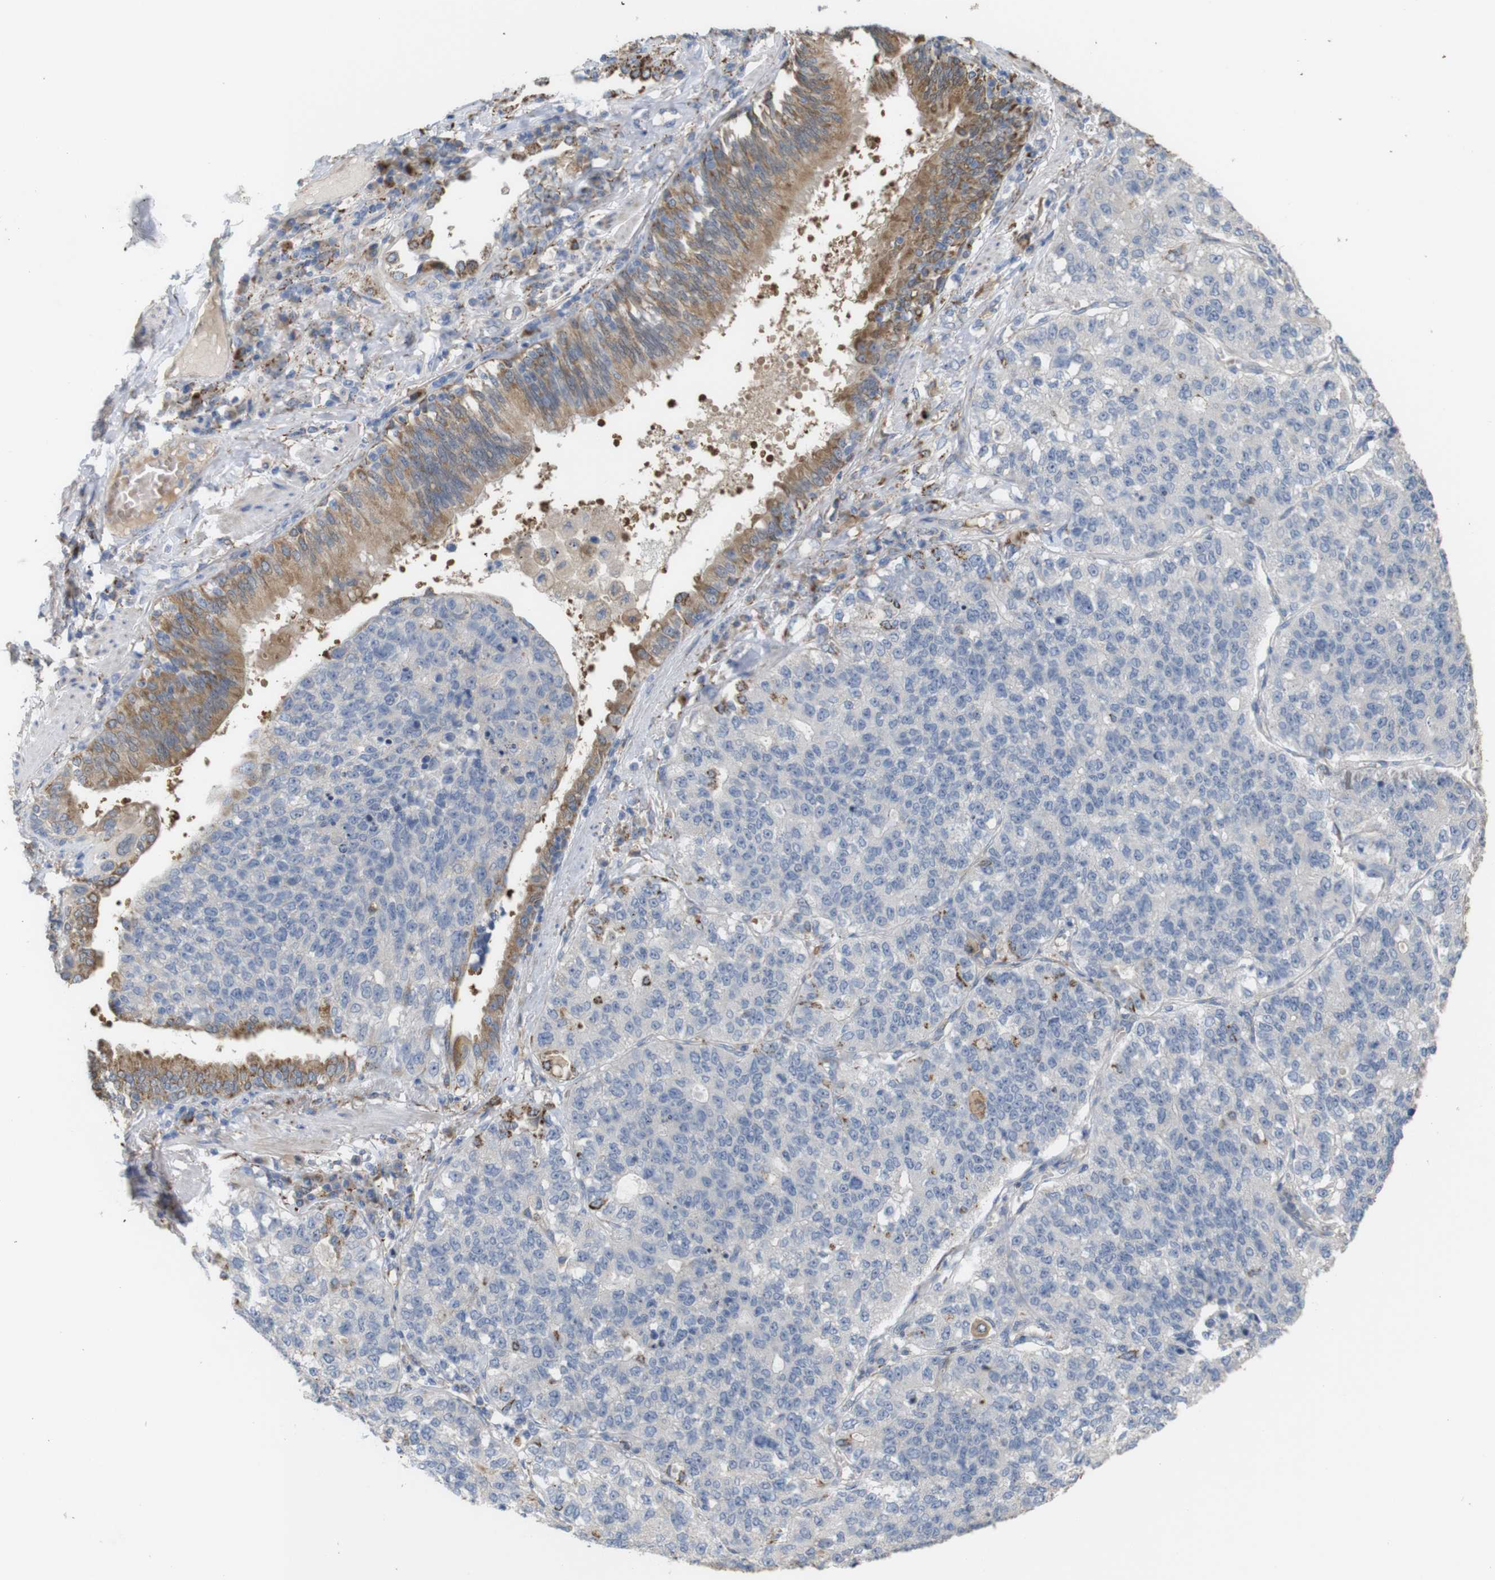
{"staining": {"intensity": "negative", "quantity": "none", "location": "none"}, "tissue": "lung cancer", "cell_type": "Tumor cells", "image_type": "cancer", "snomed": [{"axis": "morphology", "description": "Adenocarcinoma, NOS"}, {"axis": "topography", "description": "Lung"}], "caption": "IHC image of neoplastic tissue: human adenocarcinoma (lung) stained with DAB (3,3'-diaminobenzidine) shows no significant protein staining in tumor cells. (Stains: DAB (3,3'-diaminobenzidine) IHC with hematoxylin counter stain, Microscopy: brightfield microscopy at high magnification).", "gene": "PTPRR", "patient": {"sex": "male", "age": 49}}